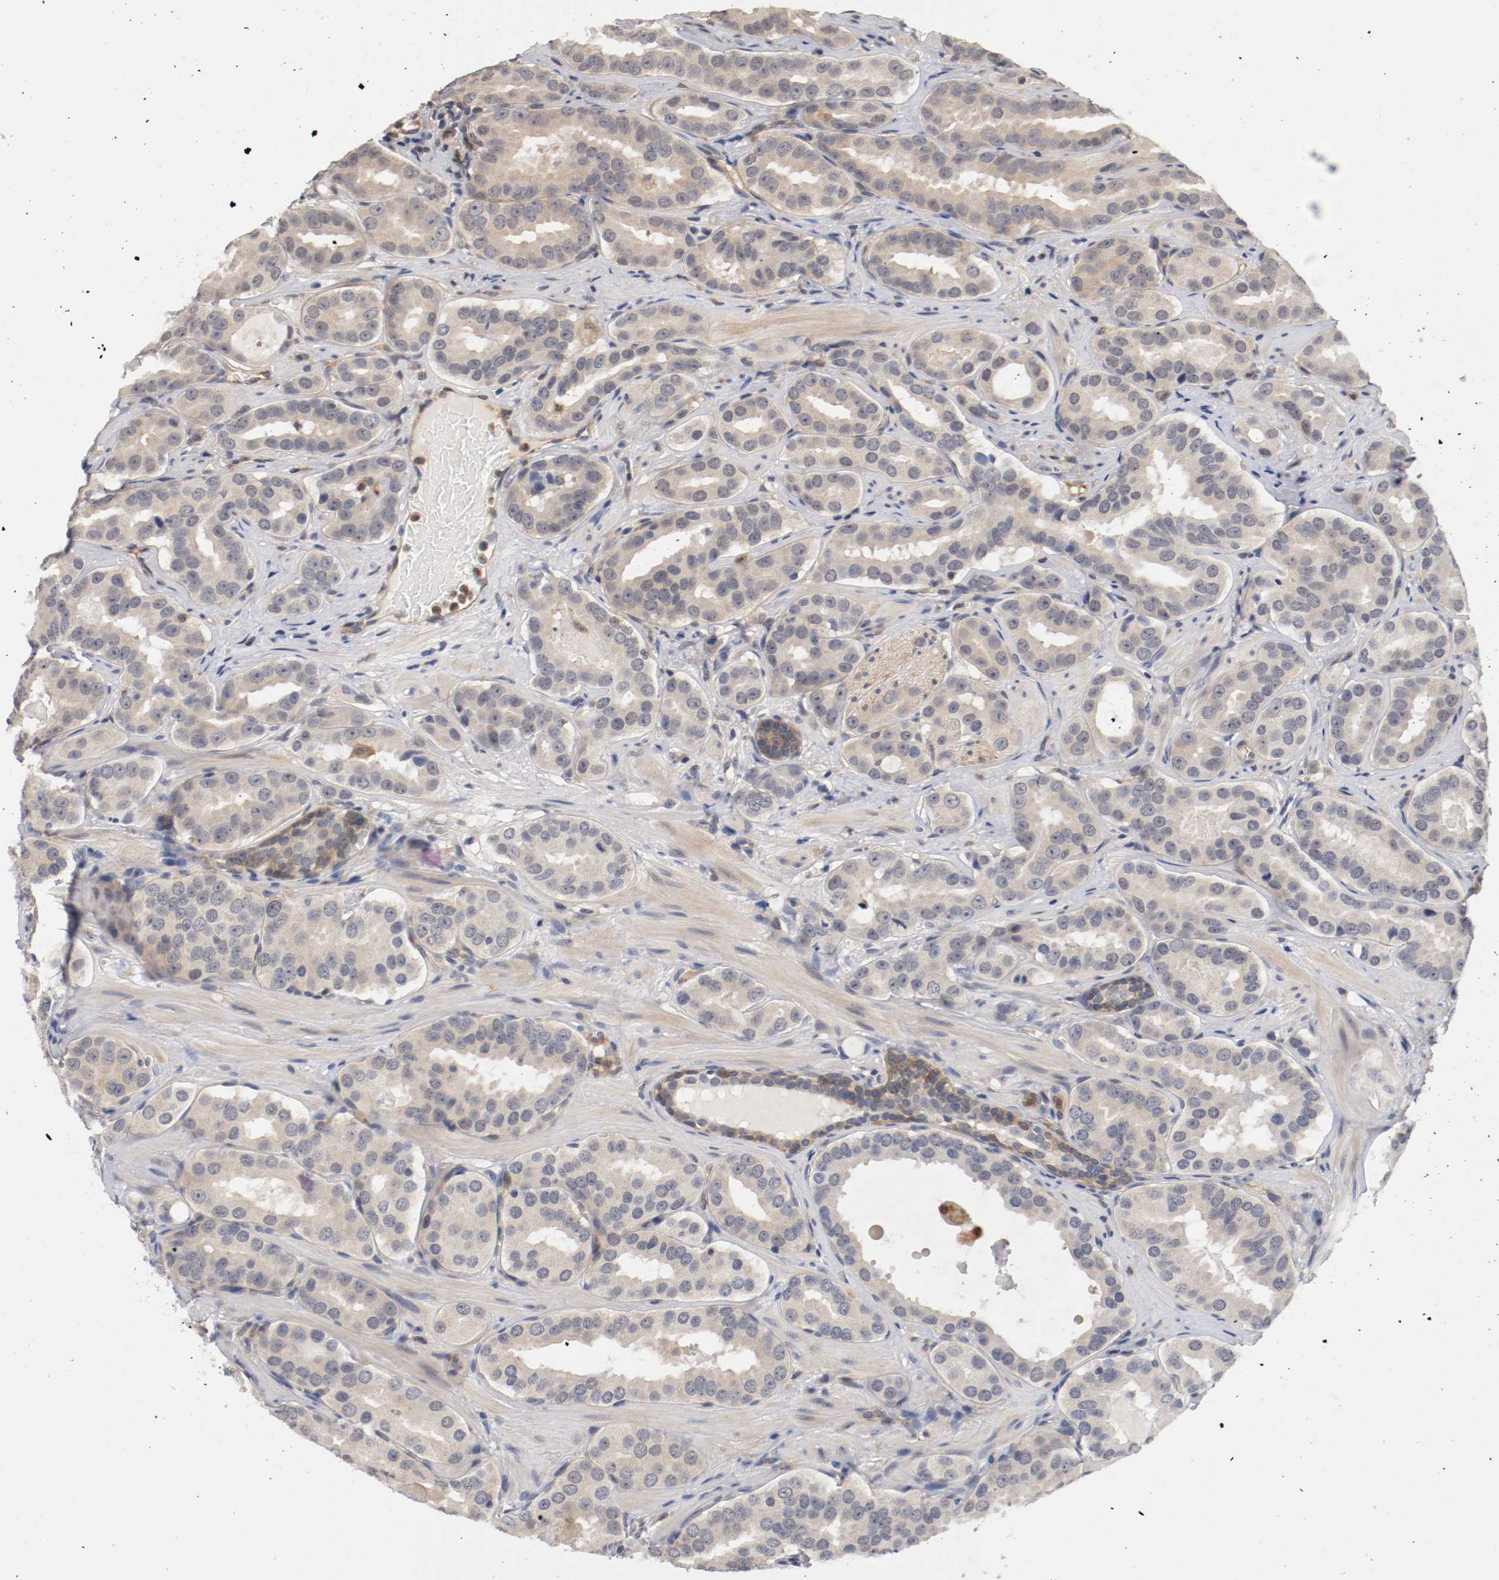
{"staining": {"intensity": "weak", "quantity": "<25%", "location": "cytoplasmic/membranous"}, "tissue": "prostate cancer", "cell_type": "Tumor cells", "image_type": "cancer", "snomed": [{"axis": "morphology", "description": "Adenocarcinoma, Low grade"}, {"axis": "topography", "description": "Prostate"}], "caption": "There is no significant staining in tumor cells of prostate cancer (adenocarcinoma (low-grade)).", "gene": "RBM23", "patient": {"sex": "male", "age": 59}}